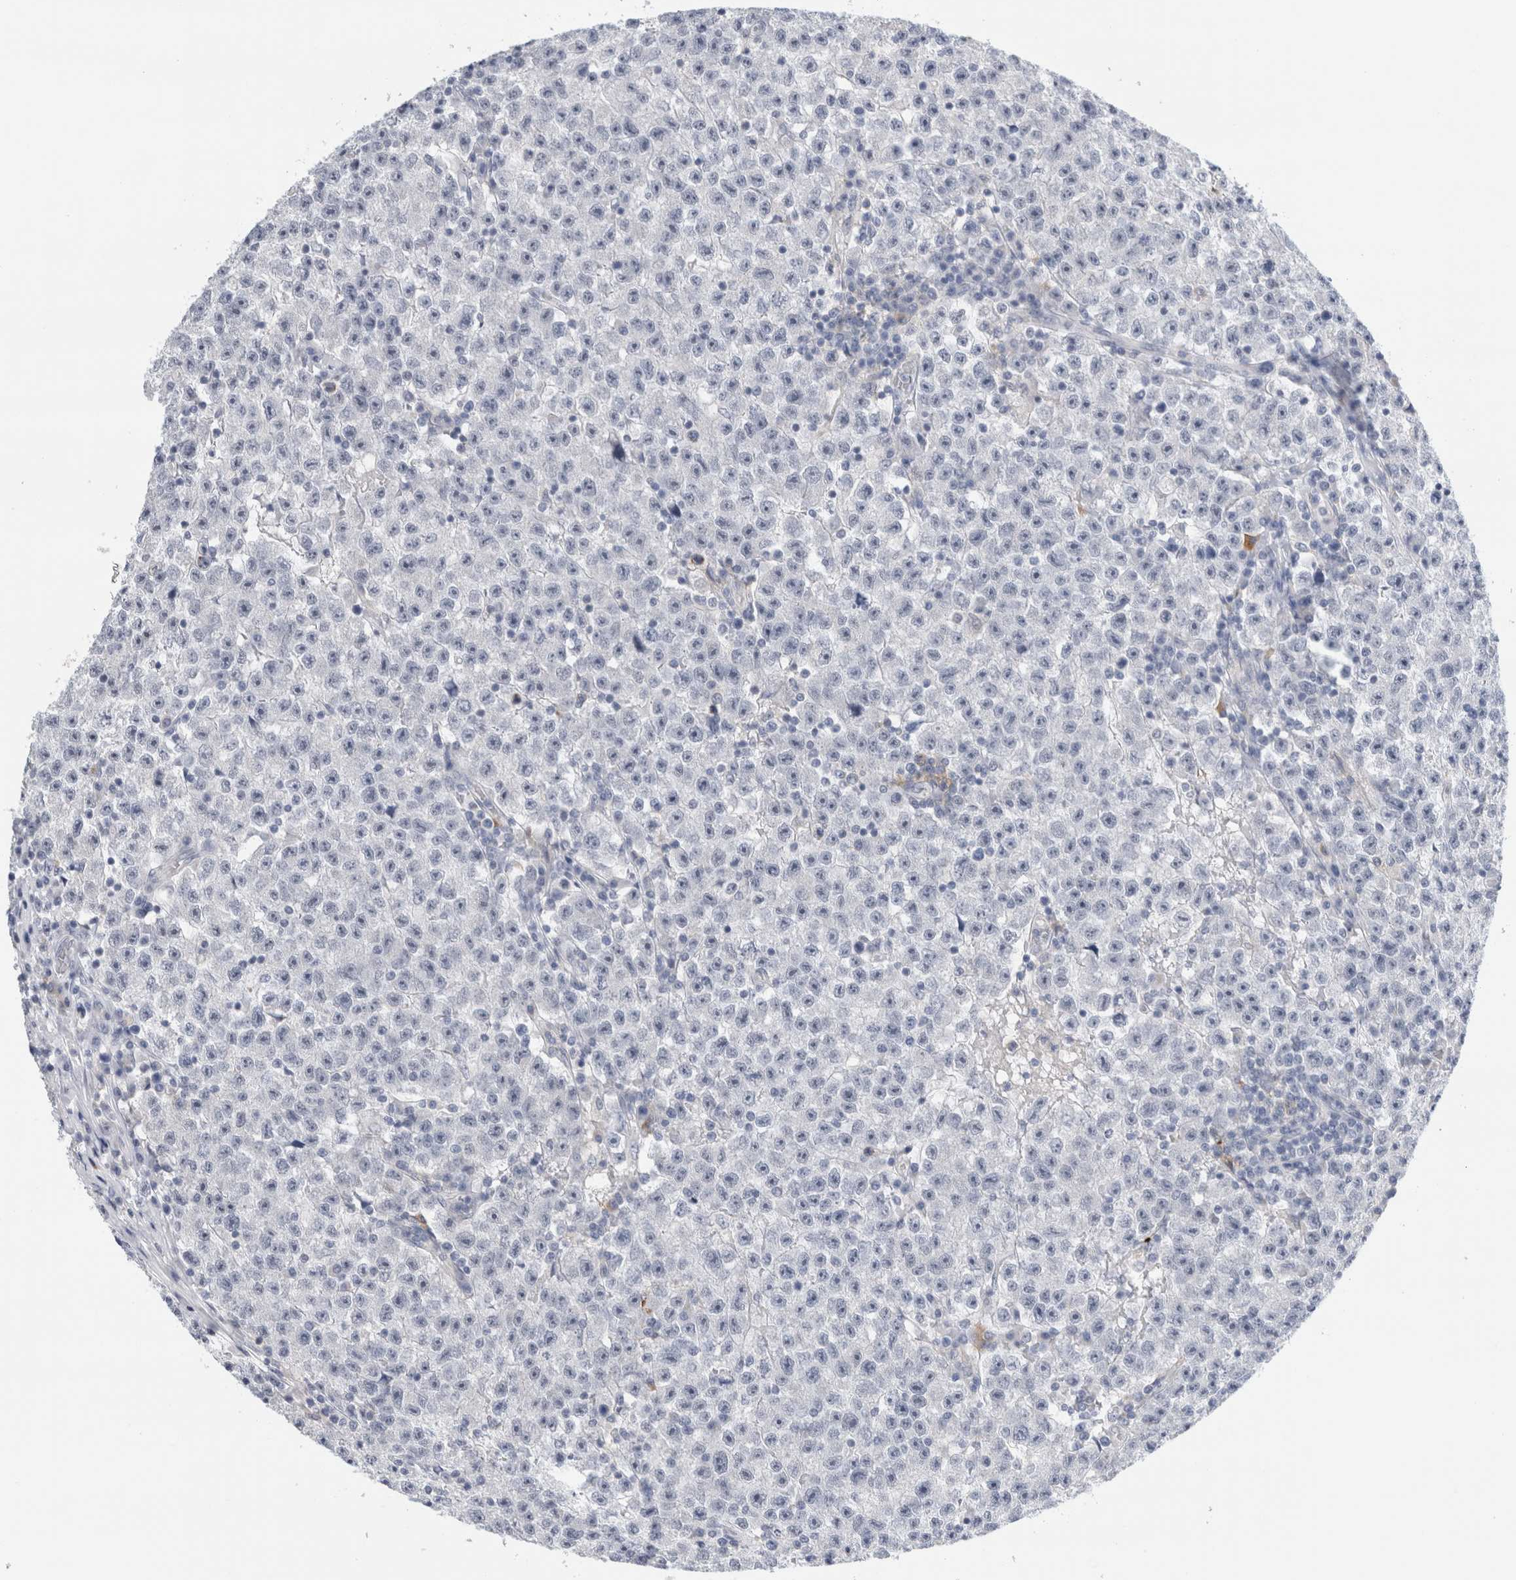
{"staining": {"intensity": "negative", "quantity": "none", "location": "none"}, "tissue": "testis cancer", "cell_type": "Tumor cells", "image_type": "cancer", "snomed": [{"axis": "morphology", "description": "Seminoma, NOS"}, {"axis": "topography", "description": "Testis"}], "caption": "Immunohistochemical staining of testis cancer shows no significant staining in tumor cells.", "gene": "SLC22A12", "patient": {"sex": "male", "age": 22}}